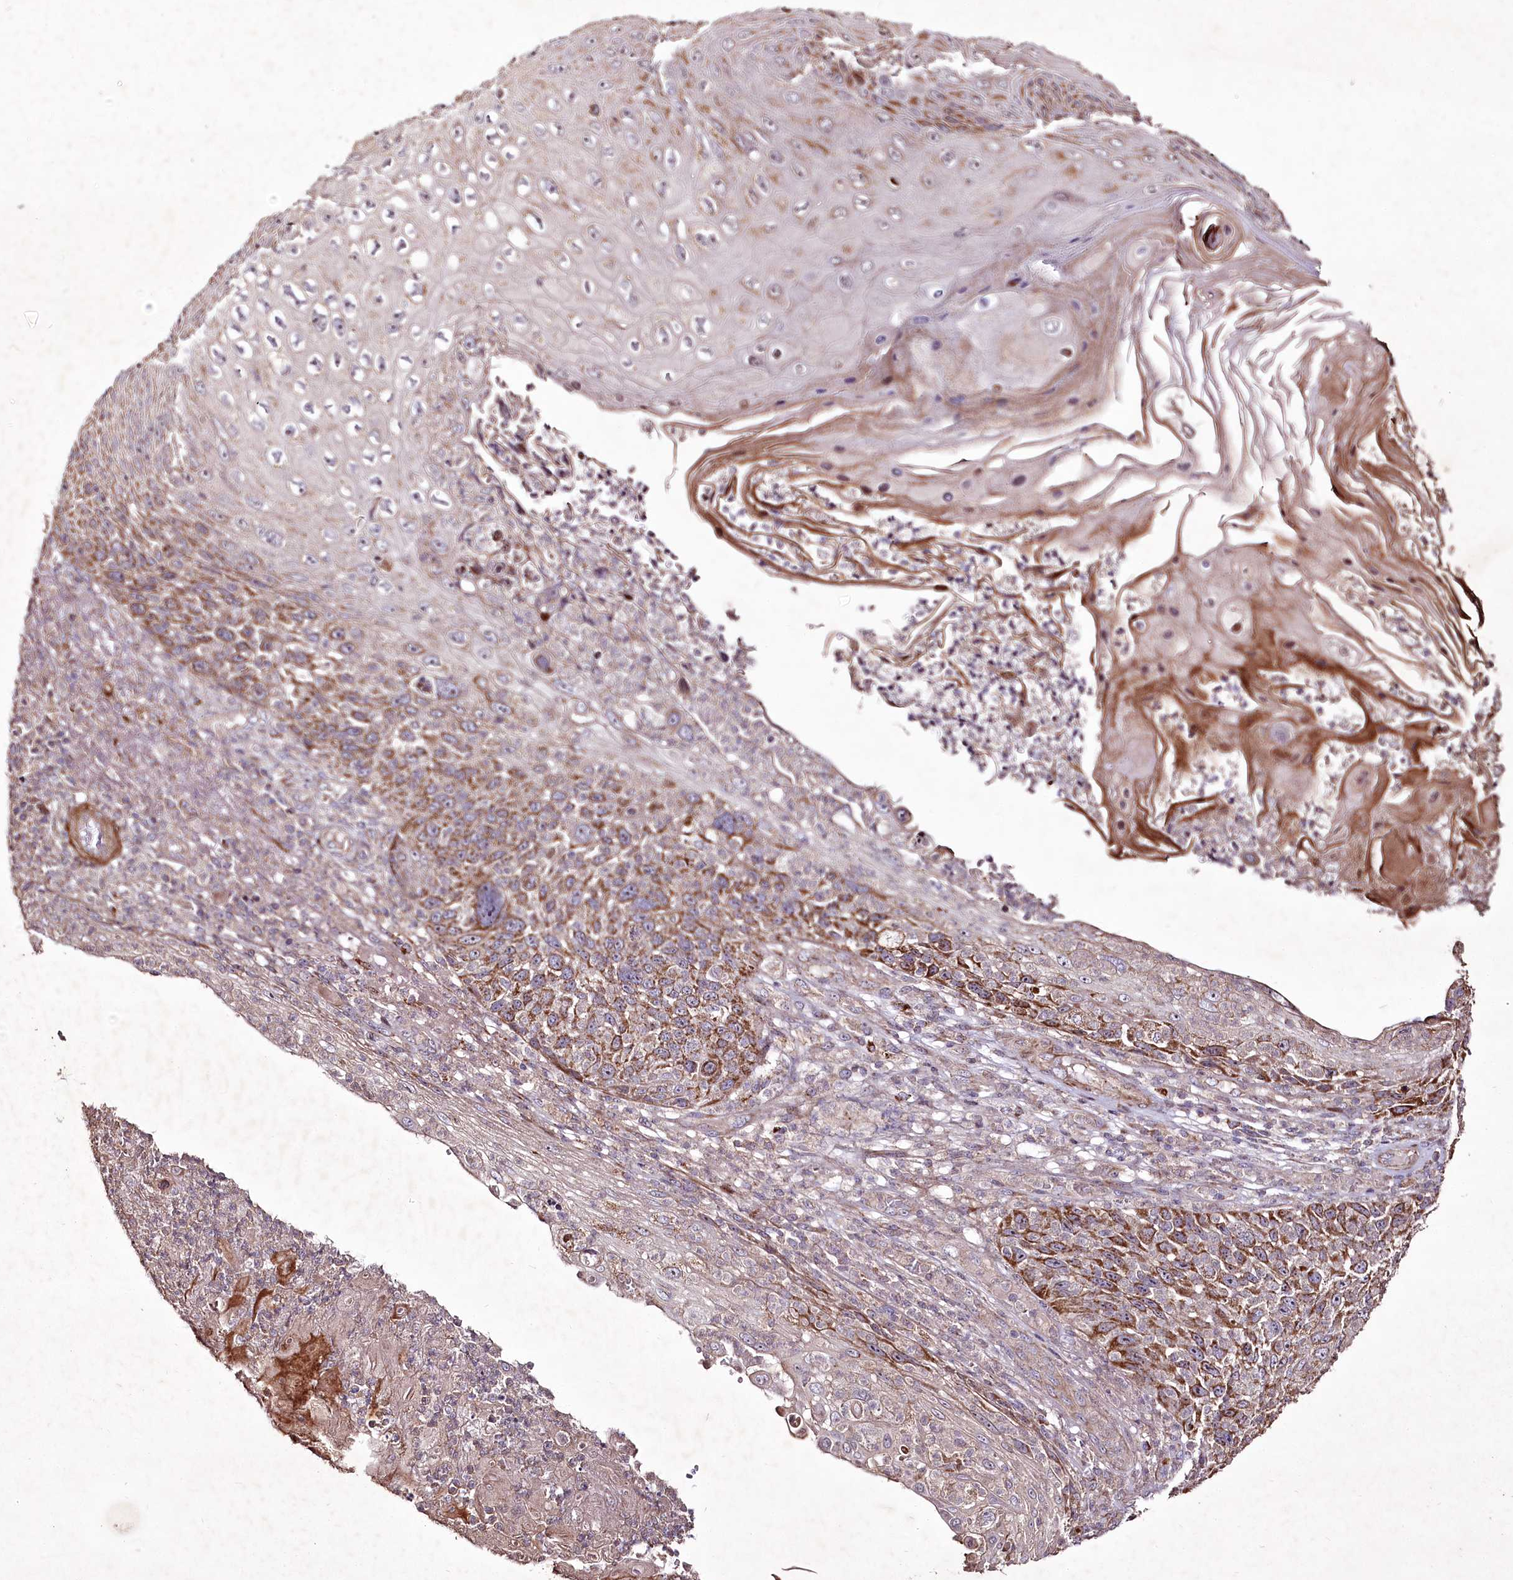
{"staining": {"intensity": "moderate", "quantity": "25%-75%", "location": "cytoplasmic/membranous"}, "tissue": "skin cancer", "cell_type": "Tumor cells", "image_type": "cancer", "snomed": [{"axis": "morphology", "description": "Squamous cell carcinoma, NOS"}, {"axis": "topography", "description": "Skin"}], "caption": "Immunohistochemical staining of squamous cell carcinoma (skin) displays medium levels of moderate cytoplasmic/membranous staining in approximately 25%-75% of tumor cells. The staining was performed using DAB to visualize the protein expression in brown, while the nuclei were stained in blue with hematoxylin (Magnification: 20x).", "gene": "PSTK", "patient": {"sex": "female", "age": 88}}